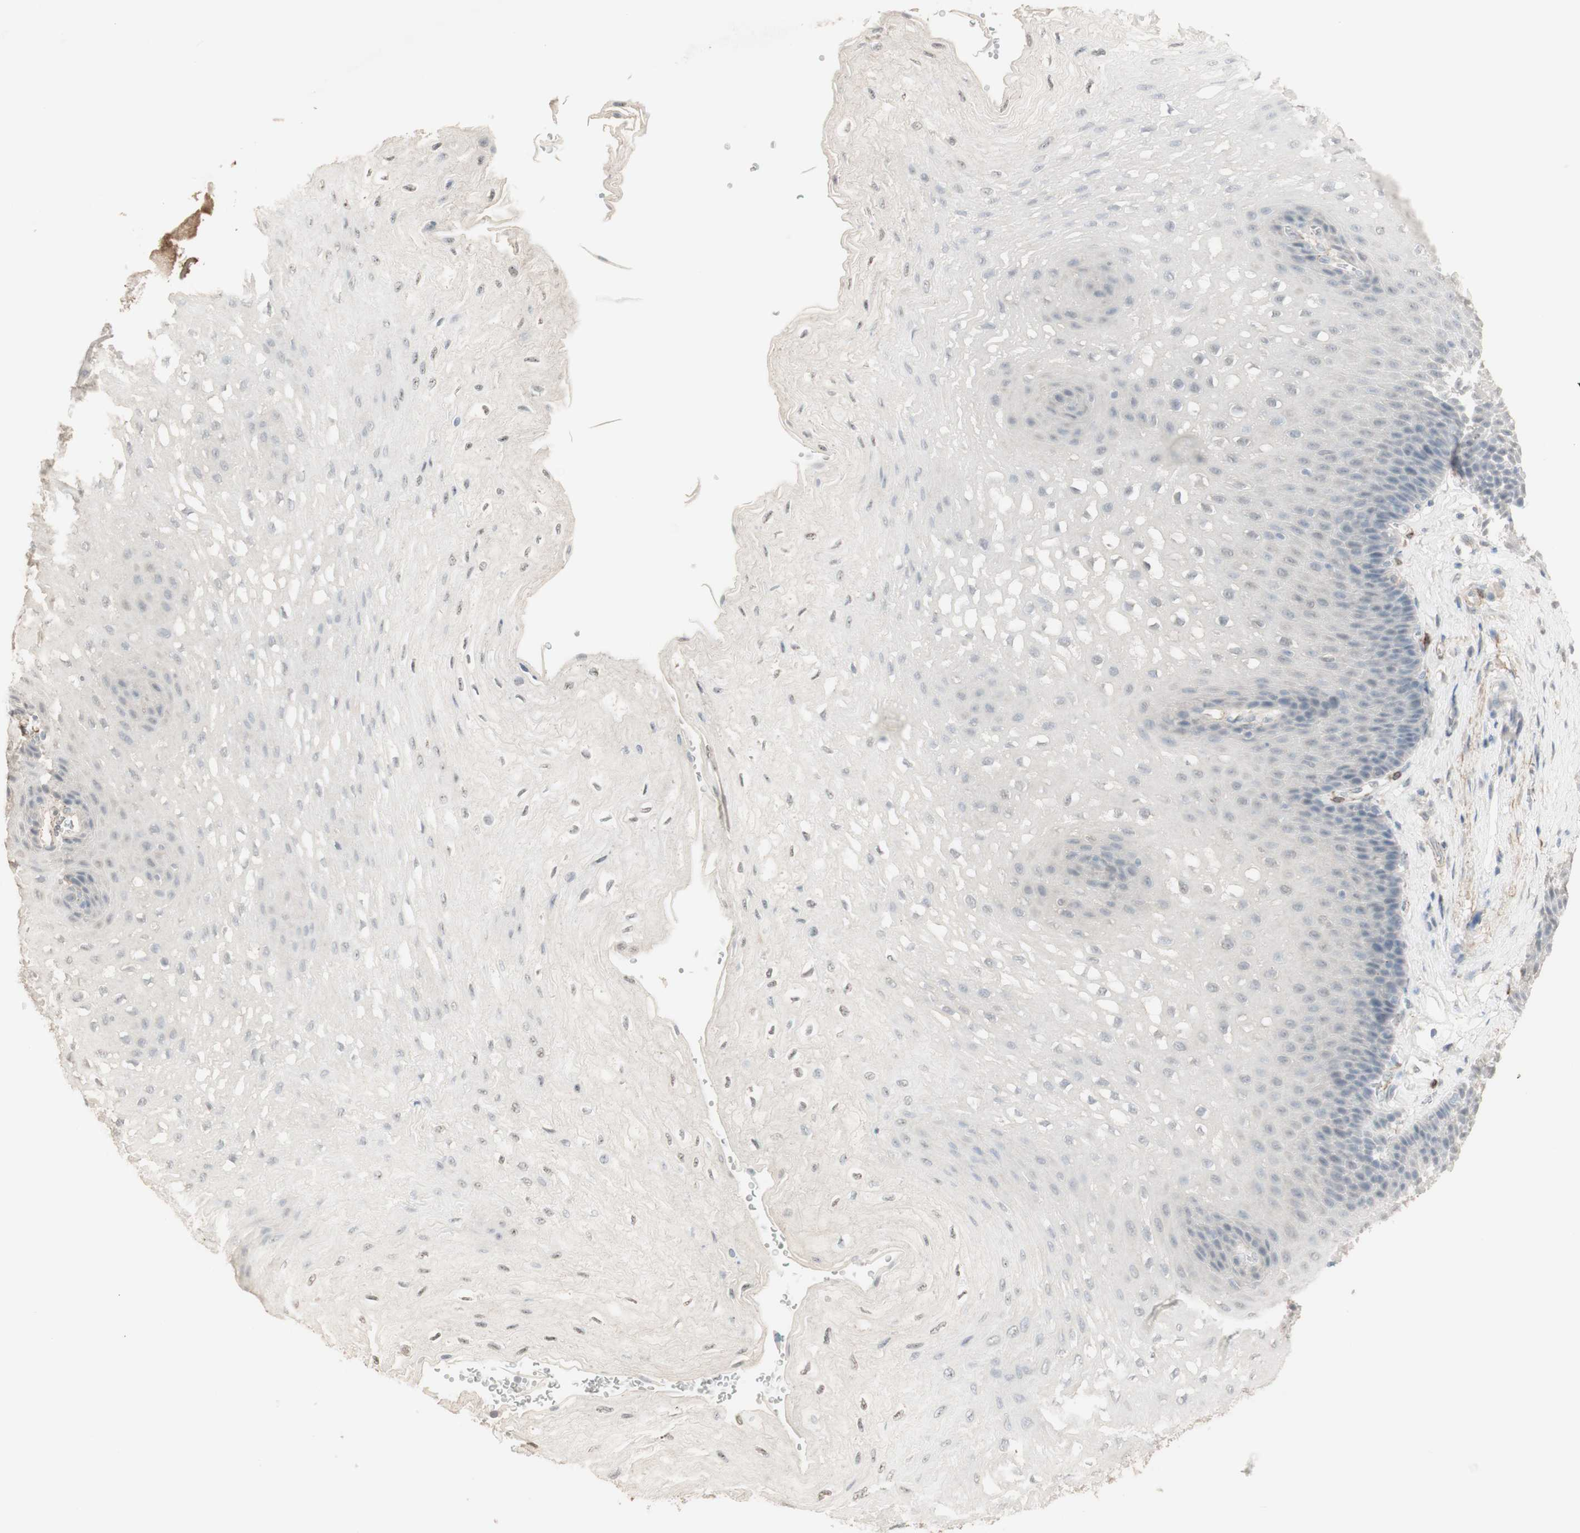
{"staining": {"intensity": "negative", "quantity": "none", "location": "none"}, "tissue": "esophagus", "cell_type": "Squamous epithelial cells", "image_type": "normal", "snomed": [{"axis": "morphology", "description": "Normal tissue, NOS"}, {"axis": "topography", "description": "Esophagus"}], "caption": "Esophagus stained for a protein using immunohistochemistry (IHC) reveals no expression squamous epithelial cells.", "gene": "MUC3A", "patient": {"sex": "female", "age": 72}}